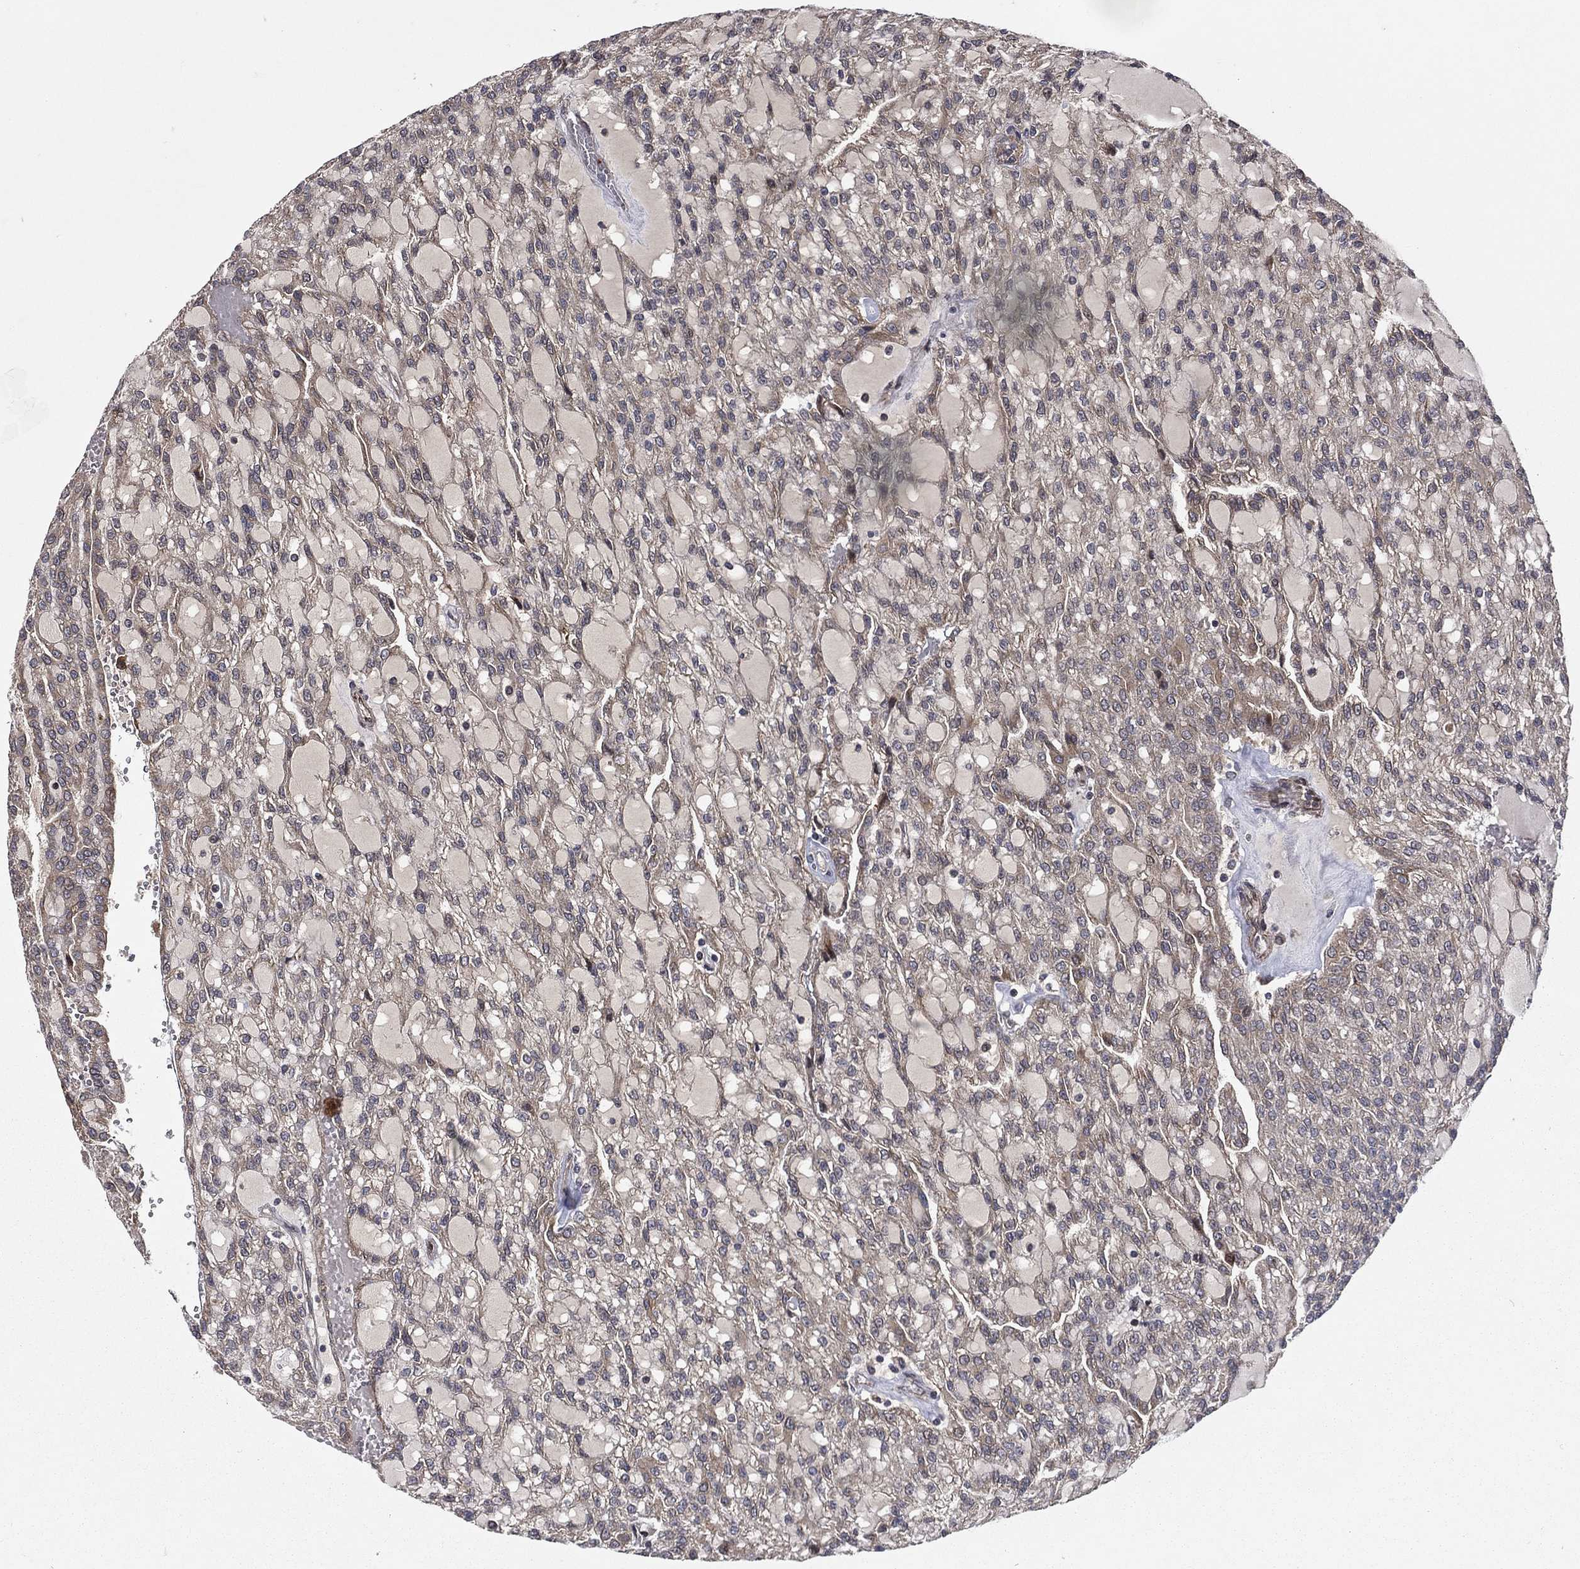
{"staining": {"intensity": "moderate", "quantity": "<25%", "location": "cytoplasmic/membranous"}, "tissue": "renal cancer", "cell_type": "Tumor cells", "image_type": "cancer", "snomed": [{"axis": "morphology", "description": "Adenocarcinoma, NOS"}, {"axis": "topography", "description": "Kidney"}], "caption": "Renal adenocarcinoma stained with a brown dye demonstrates moderate cytoplasmic/membranous positive expression in approximately <25% of tumor cells.", "gene": "RAB11FIP4", "patient": {"sex": "male", "age": 63}}